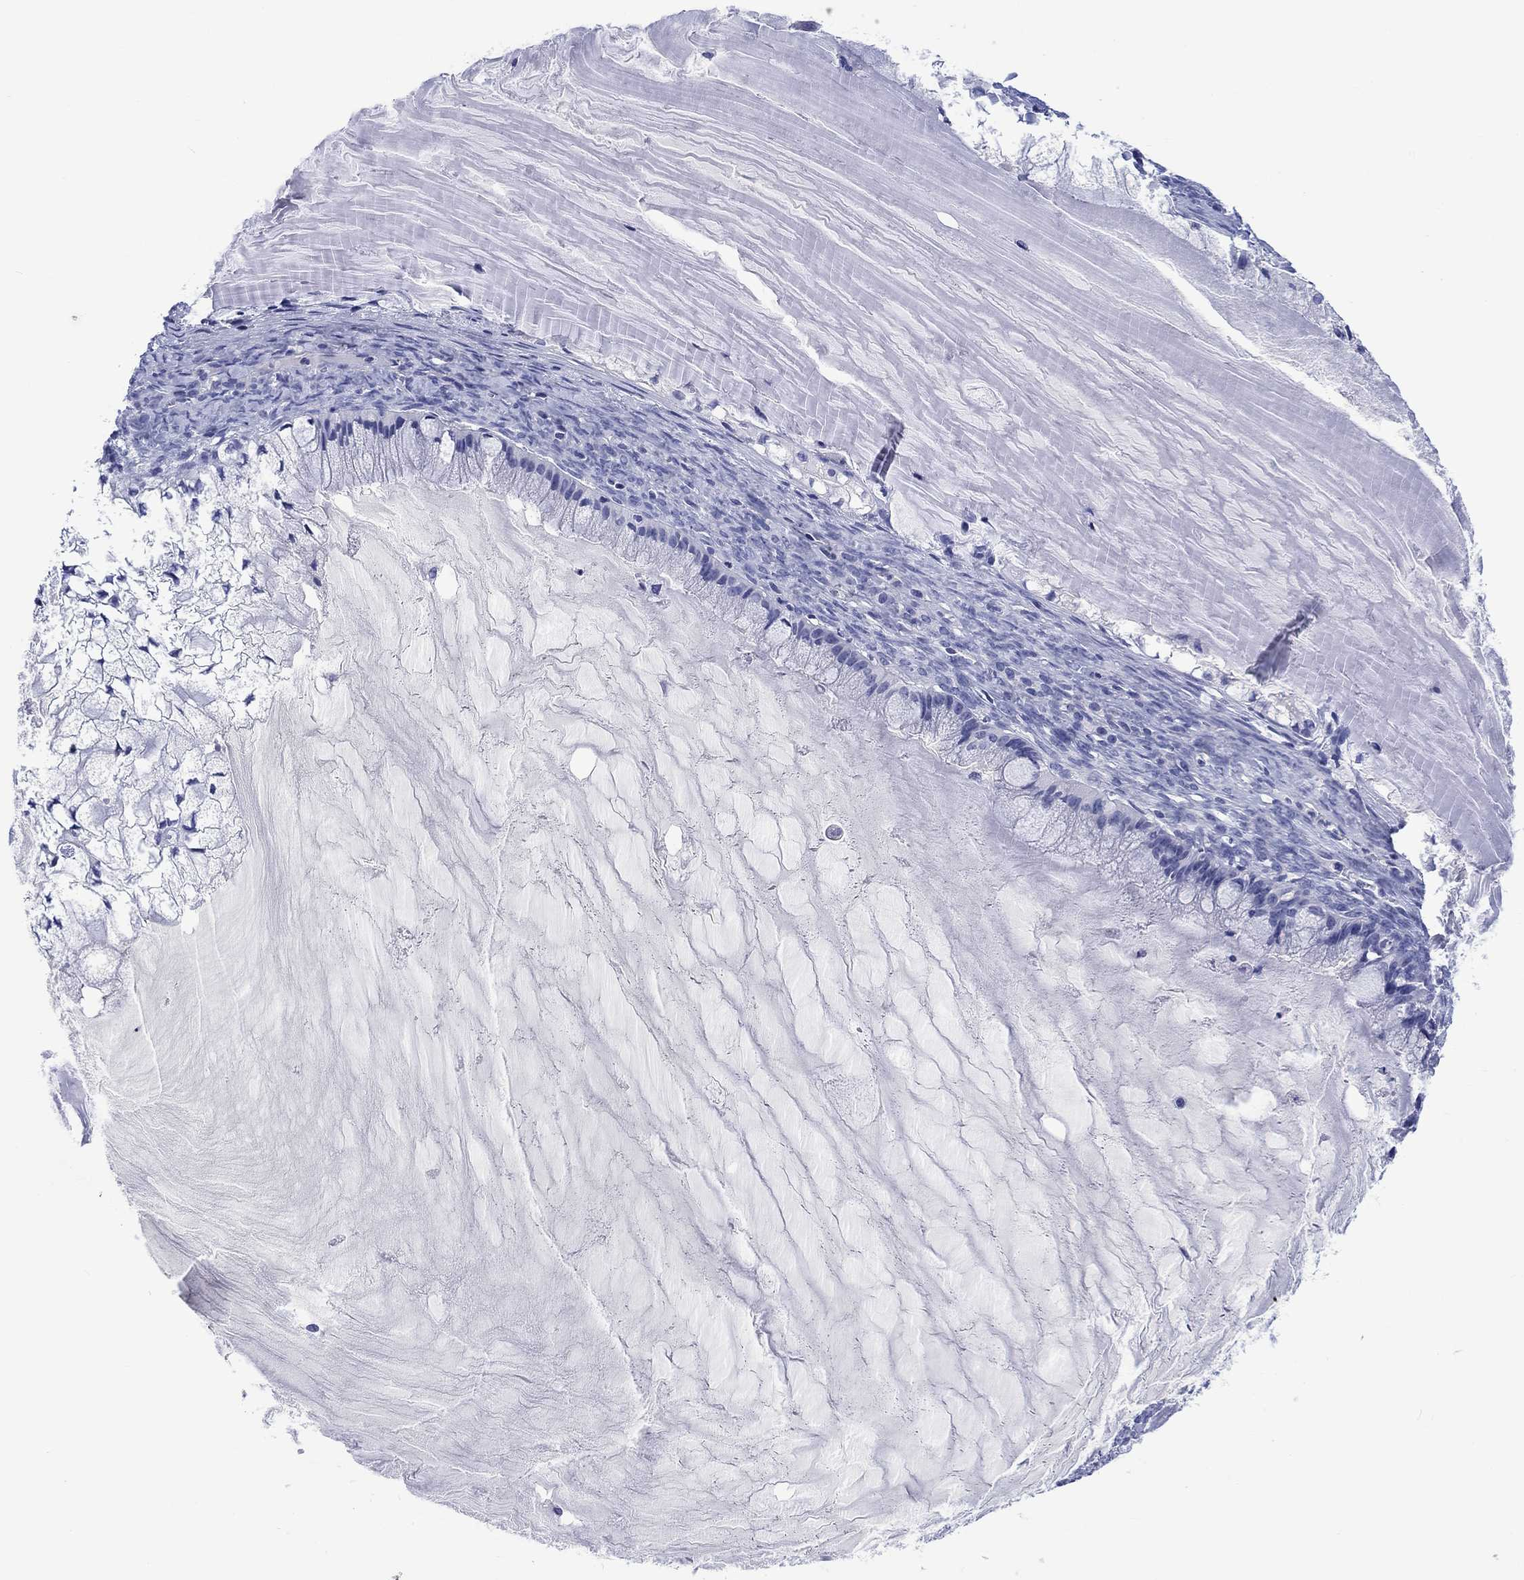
{"staining": {"intensity": "negative", "quantity": "none", "location": "none"}, "tissue": "ovarian cancer", "cell_type": "Tumor cells", "image_type": "cancer", "snomed": [{"axis": "morphology", "description": "Cystadenocarcinoma, mucinous, NOS"}, {"axis": "topography", "description": "Ovary"}], "caption": "Immunohistochemistry of mucinous cystadenocarcinoma (ovarian) shows no expression in tumor cells. The staining was performed using DAB to visualize the protein expression in brown, while the nuclei were stained in blue with hematoxylin (Magnification: 20x).", "gene": "CACNG3", "patient": {"sex": "female", "age": 57}}